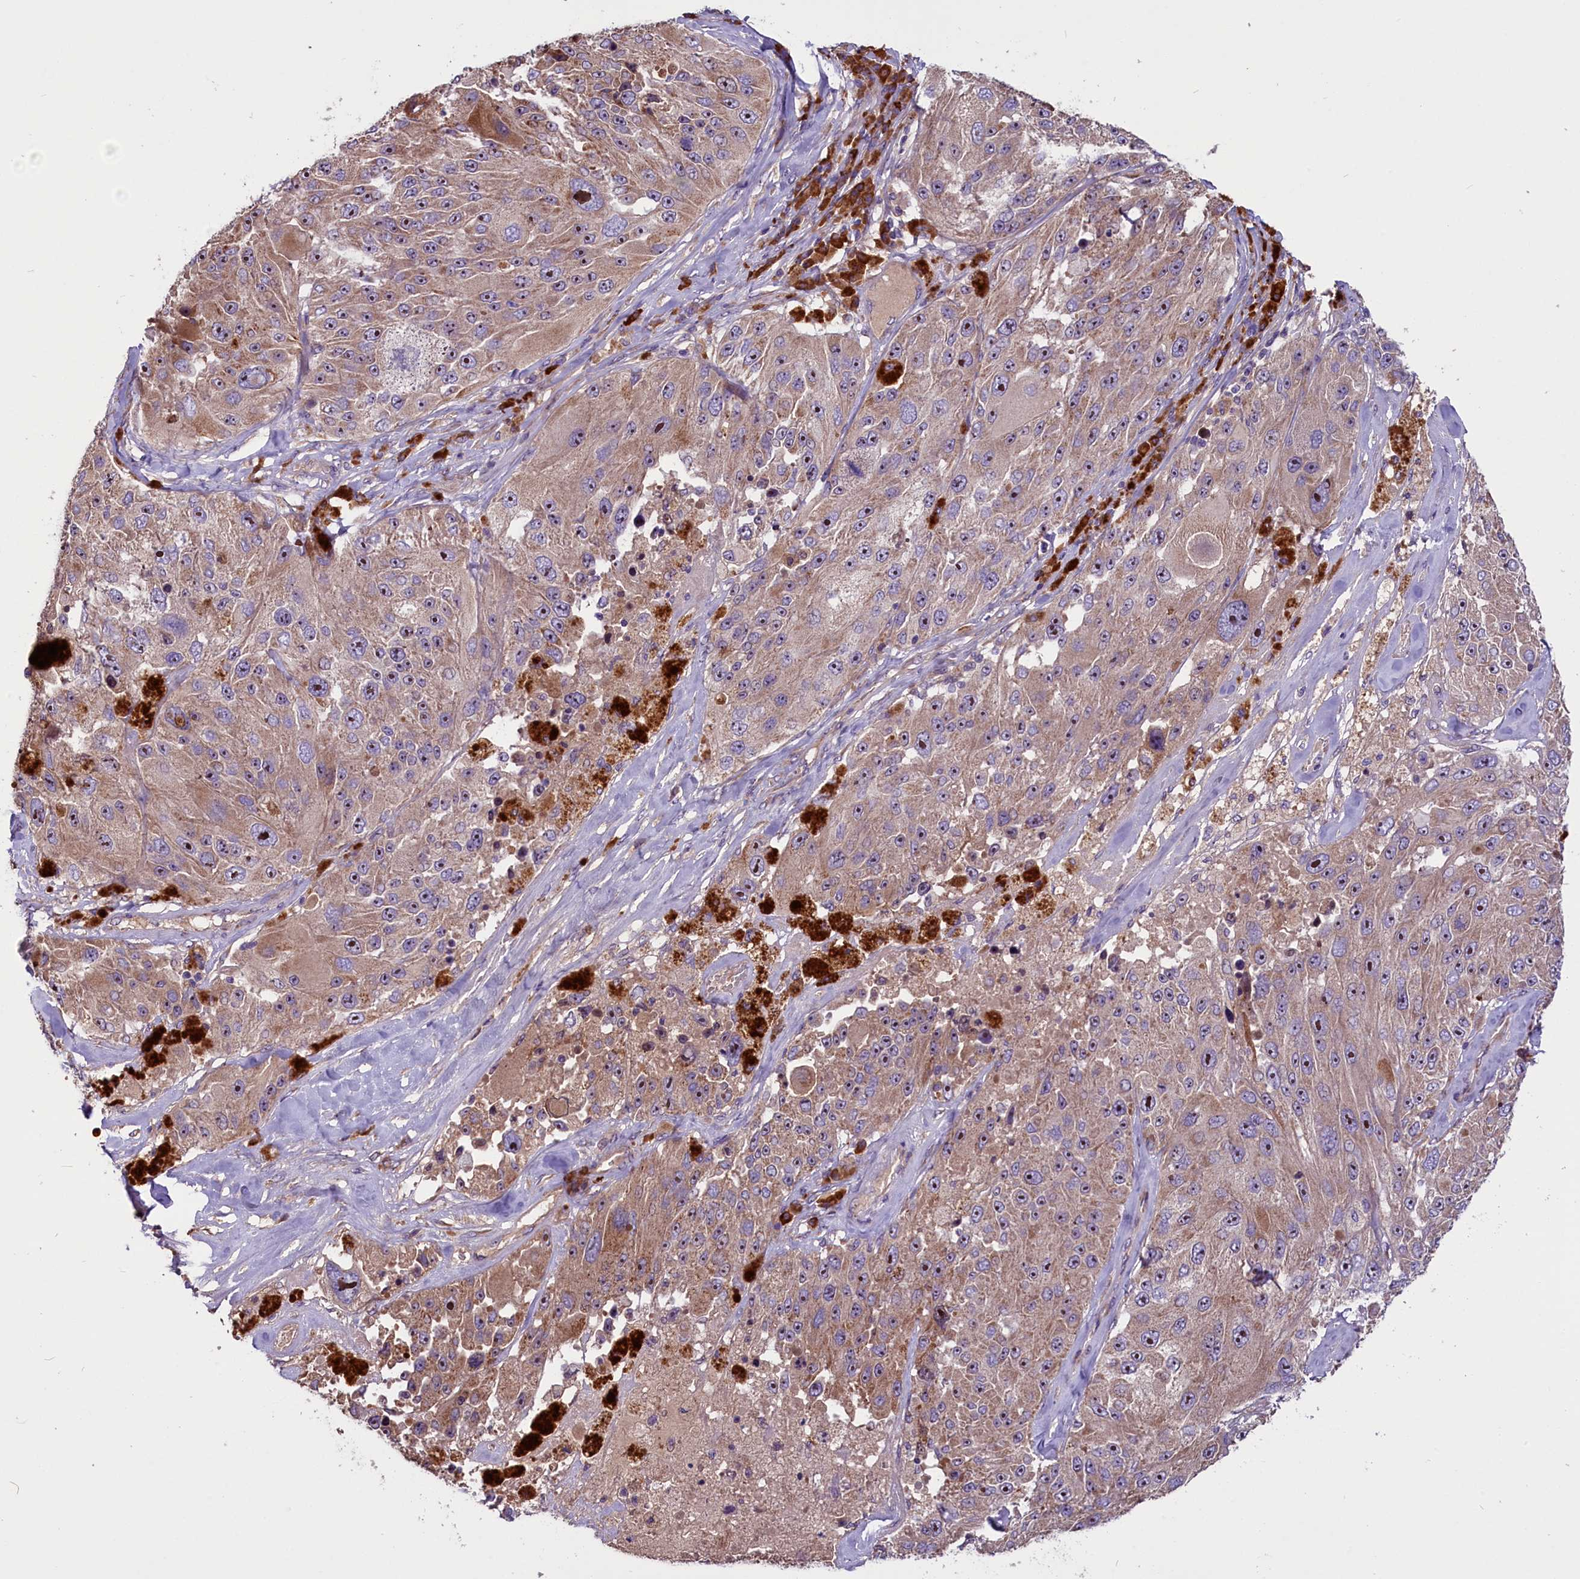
{"staining": {"intensity": "moderate", "quantity": ">75%", "location": "cytoplasmic/membranous"}, "tissue": "melanoma", "cell_type": "Tumor cells", "image_type": "cancer", "snomed": [{"axis": "morphology", "description": "Malignant melanoma, Metastatic site"}, {"axis": "topography", "description": "Lymph node"}], "caption": "Tumor cells show moderate cytoplasmic/membranous expression in about >75% of cells in malignant melanoma (metastatic site). Nuclei are stained in blue.", "gene": "FRY", "patient": {"sex": "male", "age": 62}}